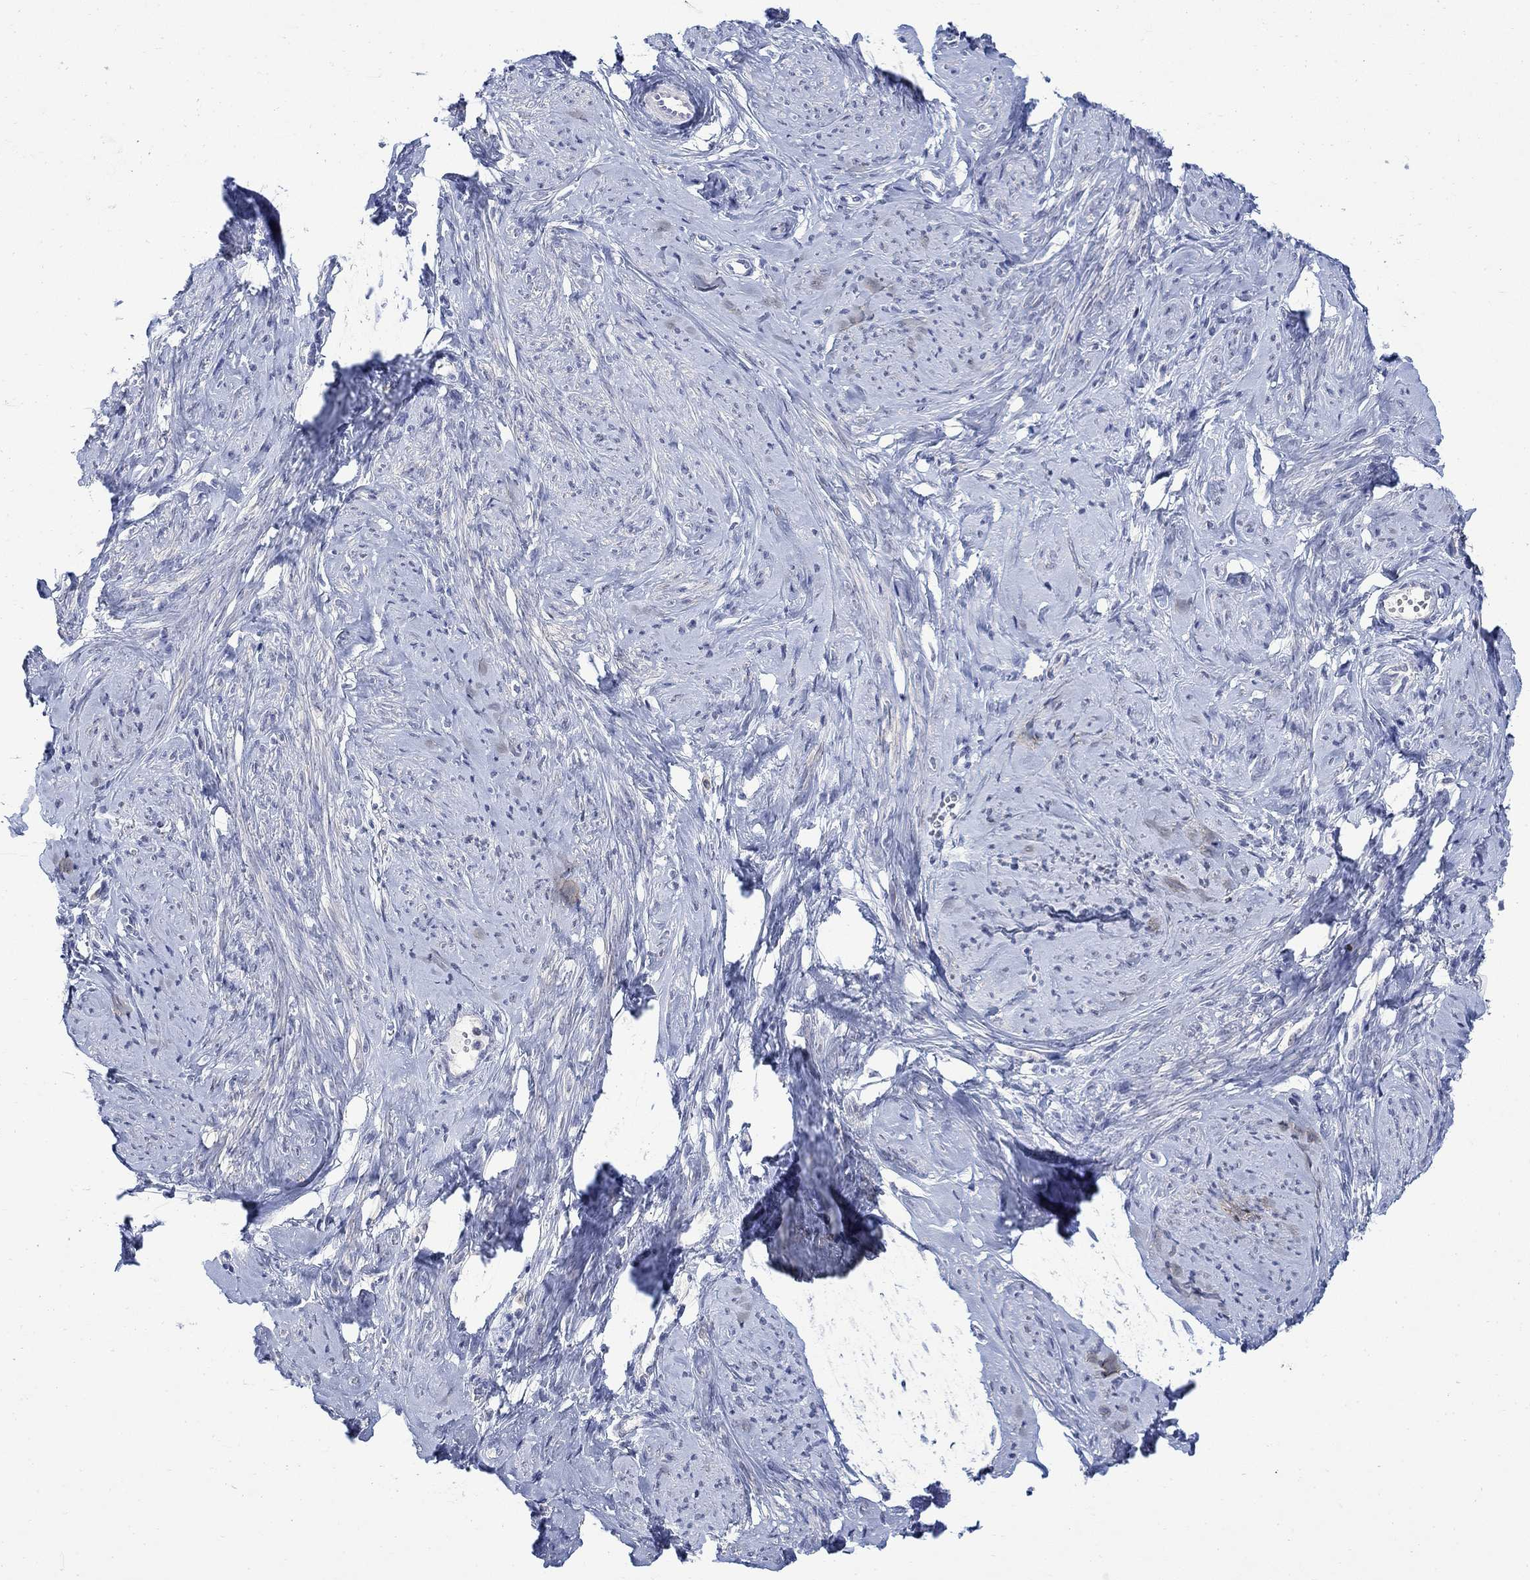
{"staining": {"intensity": "negative", "quantity": "none", "location": "none"}, "tissue": "smooth muscle", "cell_type": "Smooth muscle cells", "image_type": "normal", "snomed": [{"axis": "morphology", "description": "Normal tissue, NOS"}, {"axis": "topography", "description": "Smooth muscle"}], "caption": "IHC image of normal smooth muscle: smooth muscle stained with DAB shows no significant protein staining in smooth muscle cells. (Stains: DAB (3,3'-diaminobenzidine) IHC with hematoxylin counter stain, Microscopy: brightfield microscopy at high magnification).", "gene": "DLK1", "patient": {"sex": "female", "age": 48}}